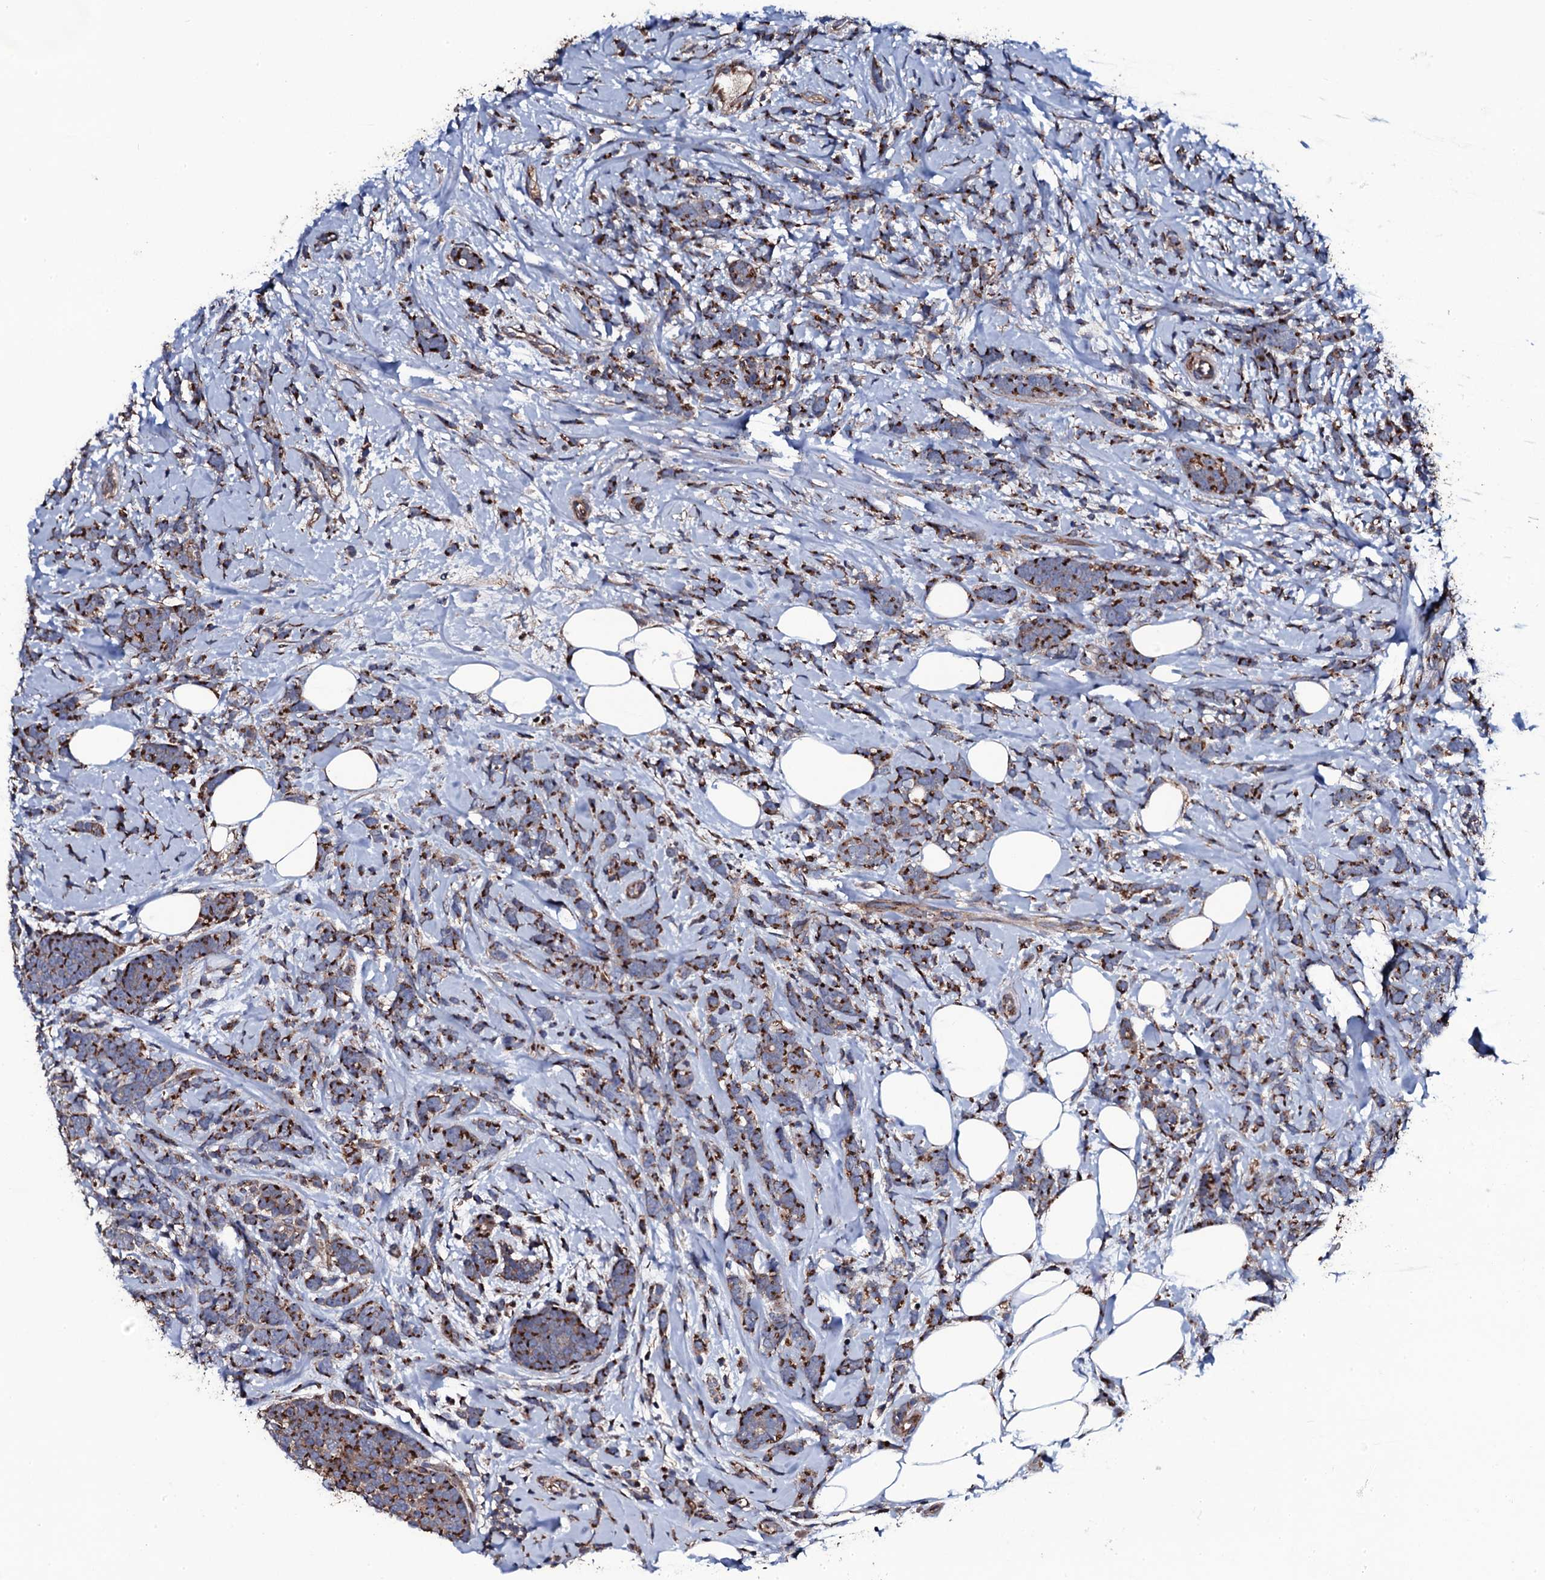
{"staining": {"intensity": "strong", "quantity": ">75%", "location": "cytoplasmic/membranous"}, "tissue": "breast cancer", "cell_type": "Tumor cells", "image_type": "cancer", "snomed": [{"axis": "morphology", "description": "Lobular carcinoma"}, {"axis": "topography", "description": "Breast"}], "caption": "The photomicrograph displays staining of breast lobular carcinoma, revealing strong cytoplasmic/membranous protein expression (brown color) within tumor cells. Immunohistochemistry (ihc) stains the protein of interest in brown and the nuclei are stained blue.", "gene": "PLET1", "patient": {"sex": "female", "age": 58}}